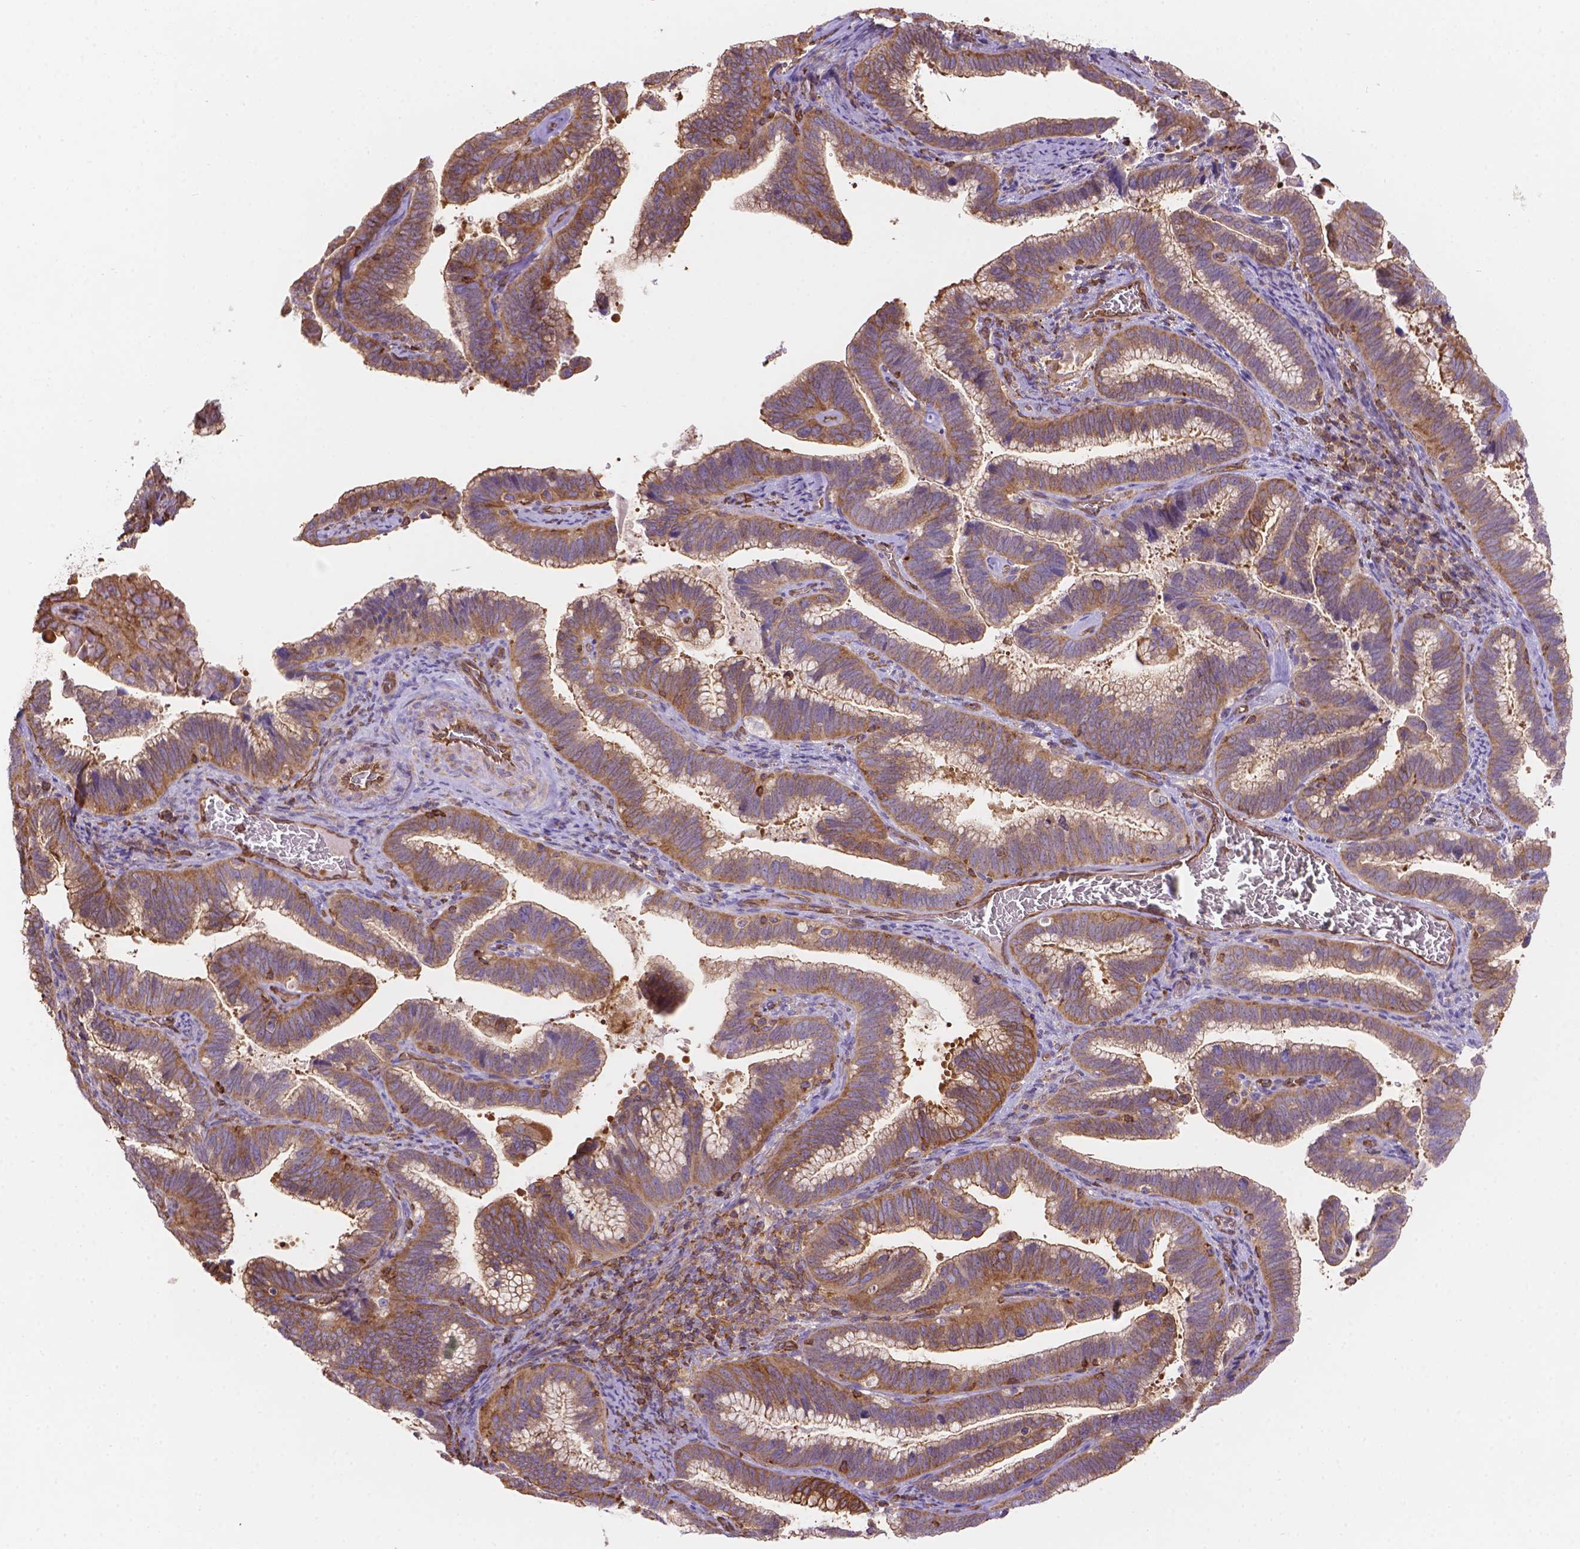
{"staining": {"intensity": "moderate", "quantity": ">75%", "location": "cytoplasmic/membranous"}, "tissue": "cervical cancer", "cell_type": "Tumor cells", "image_type": "cancer", "snomed": [{"axis": "morphology", "description": "Adenocarcinoma, NOS"}, {"axis": "topography", "description": "Cervix"}], "caption": "Tumor cells show medium levels of moderate cytoplasmic/membranous positivity in about >75% of cells in human cervical cancer (adenocarcinoma). (Brightfield microscopy of DAB IHC at high magnification).", "gene": "DMWD", "patient": {"sex": "female", "age": 61}}